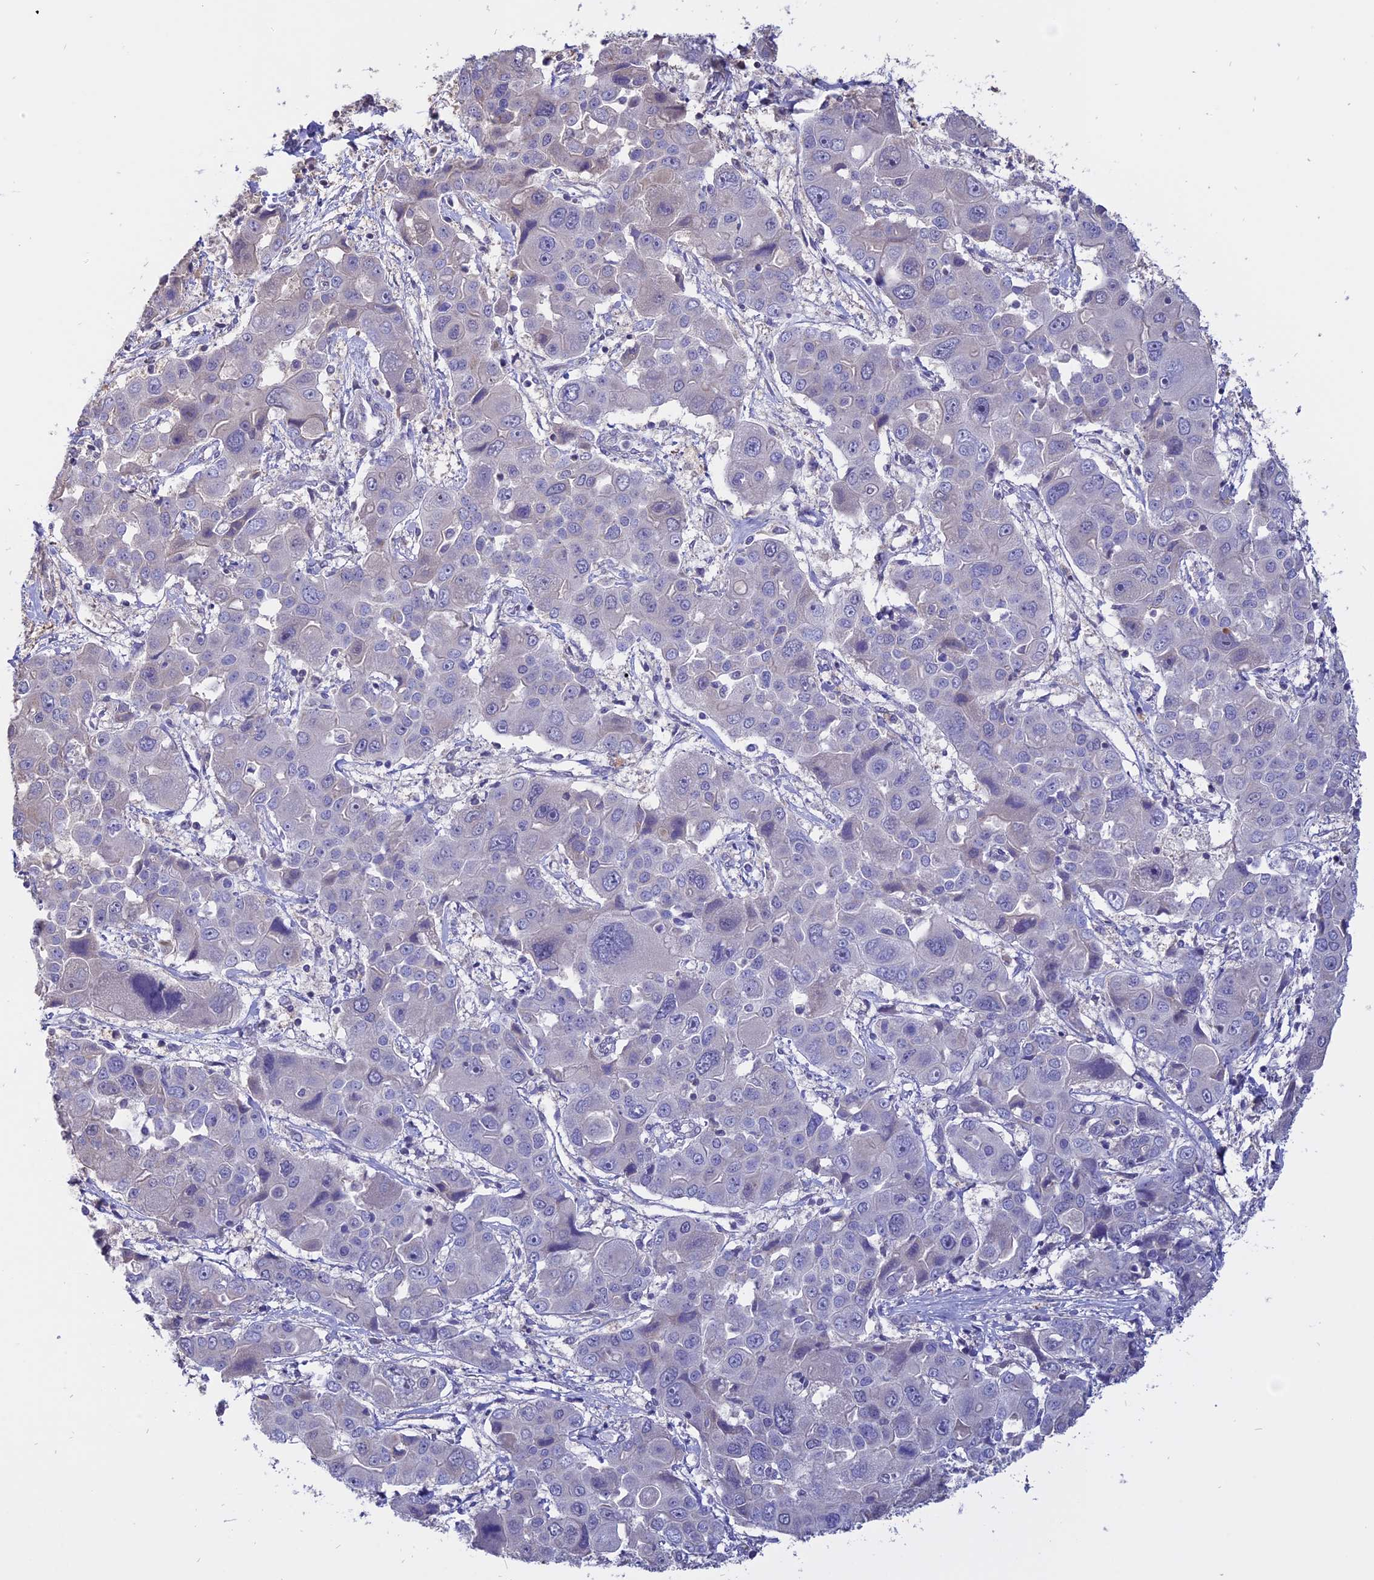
{"staining": {"intensity": "negative", "quantity": "none", "location": "none"}, "tissue": "liver cancer", "cell_type": "Tumor cells", "image_type": "cancer", "snomed": [{"axis": "morphology", "description": "Cholangiocarcinoma"}, {"axis": "topography", "description": "Liver"}], "caption": "Immunohistochemistry (IHC) image of liver cholangiocarcinoma stained for a protein (brown), which shows no positivity in tumor cells.", "gene": "CARMIL2", "patient": {"sex": "male", "age": 67}}